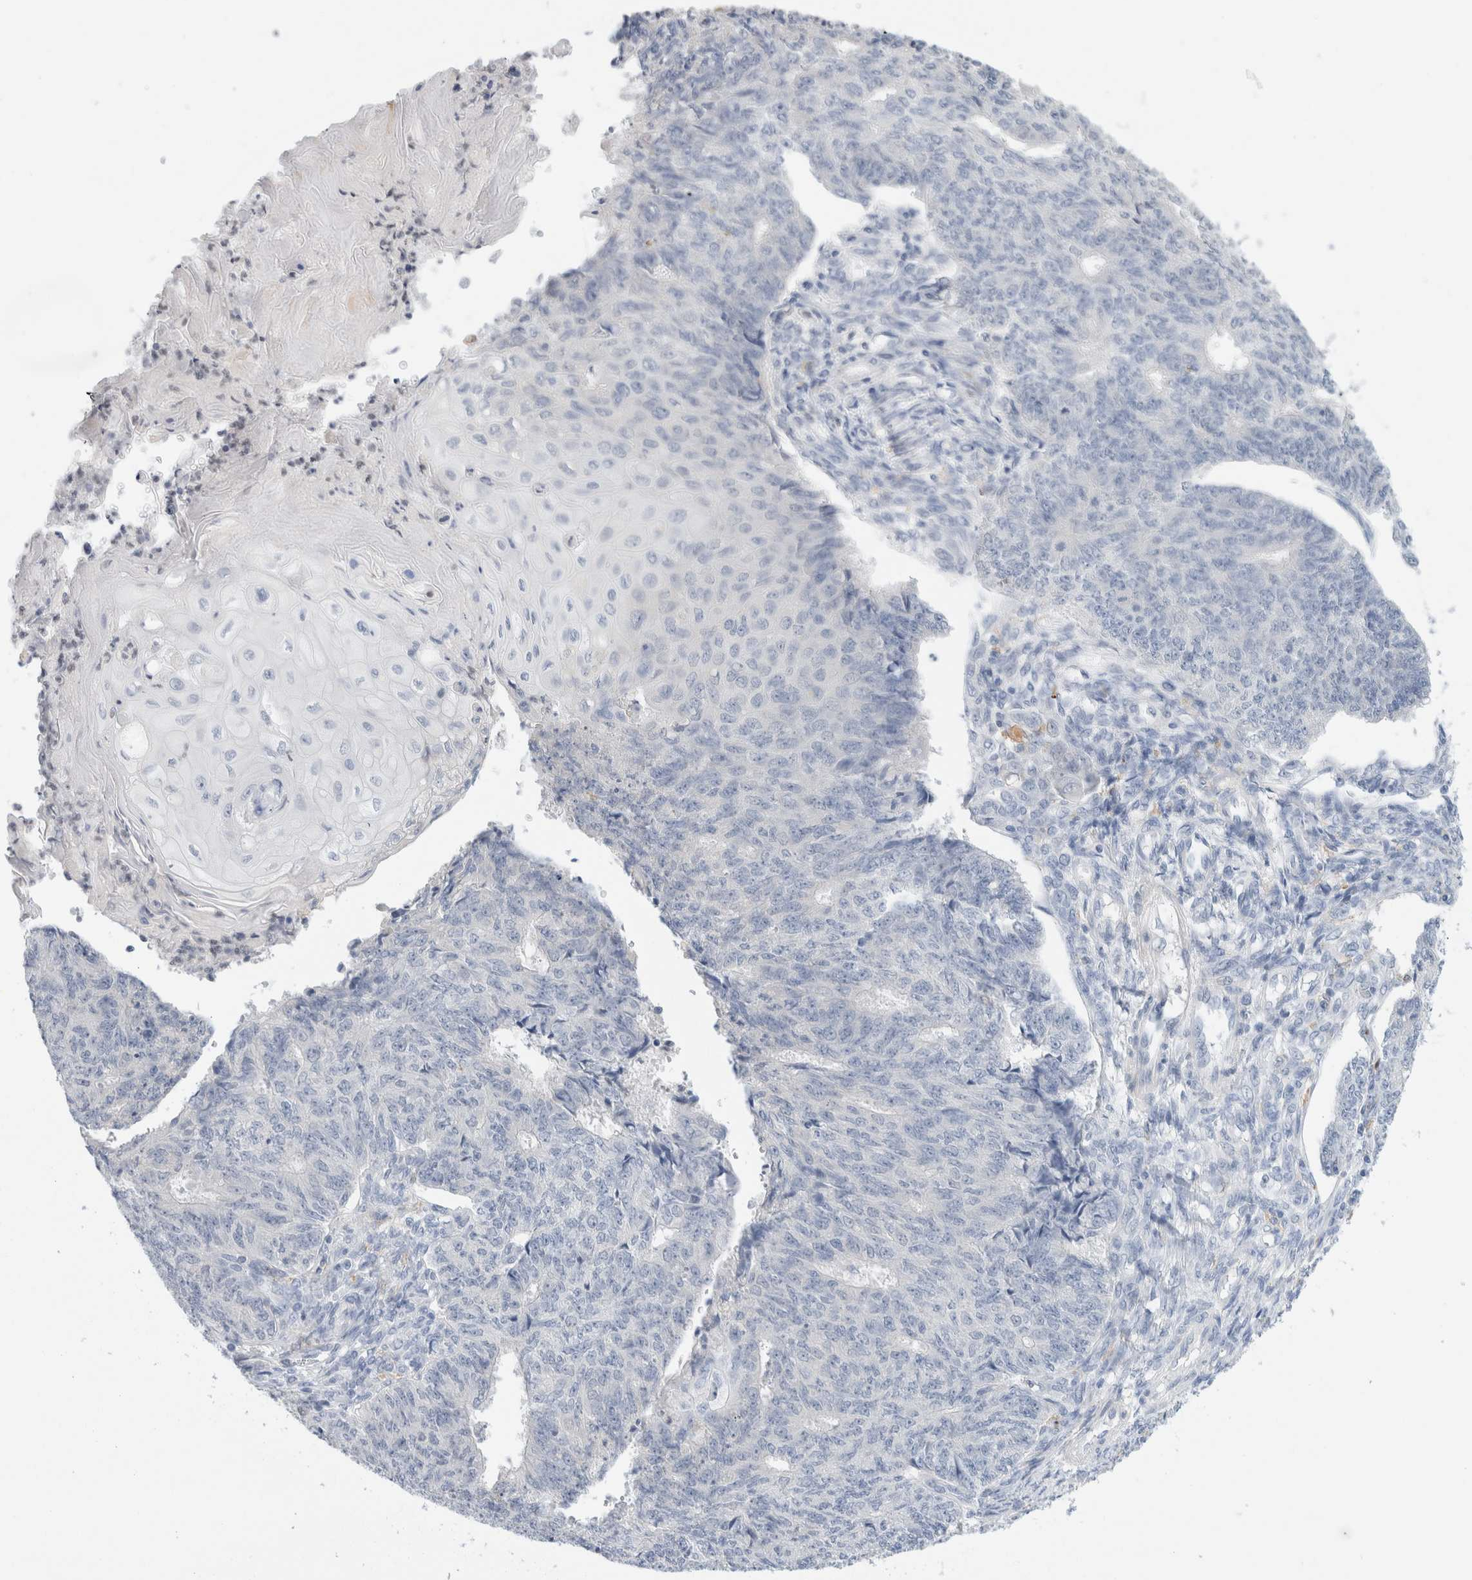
{"staining": {"intensity": "negative", "quantity": "none", "location": "none"}, "tissue": "endometrial cancer", "cell_type": "Tumor cells", "image_type": "cancer", "snomed": [{"axis": "morphology", "description": "Adenocarcinoma, NOS"}, {"axis": "topography", "description": "Endometrium"}], "caption": "There is no significant positivity in tumor cells of endometrial cancer.", "gene": "ADAM30", "patient": {"sex": "female", "age": 32}}